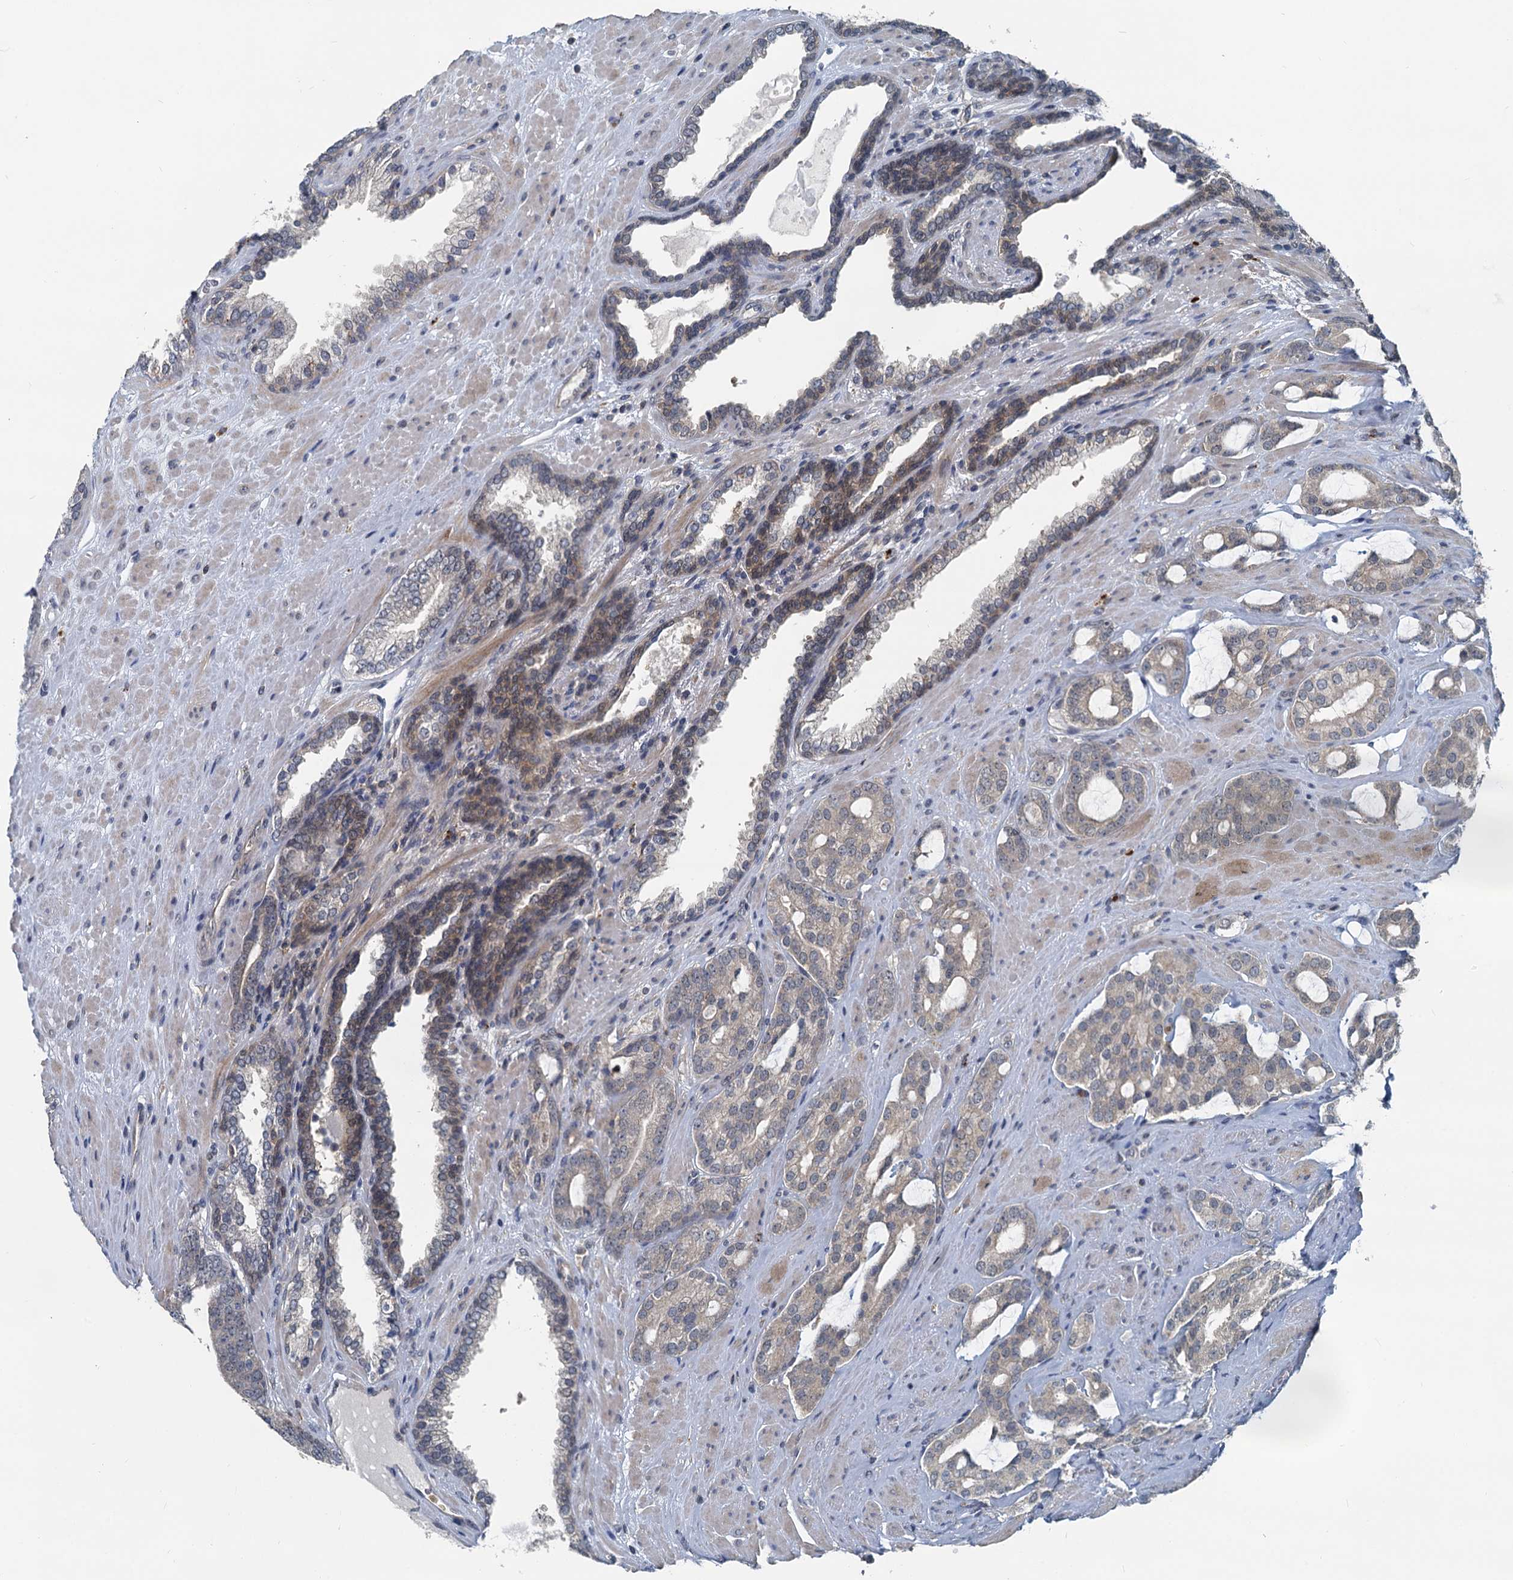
{"staining": {"intensity": "weak", "quantity": "<25%", "location": "cytoplasmic/membranous"}, "tissue": "prostate cancer", "cell_type": "Tumor cells", "image_type": "cancer", "snomed": [{"axis": "morphology", "description": "Adenocarcinoma, High grade"}, {"axis": "topography", "description": "Prostate"}], "caption": "The micrograph demonstrates no staining of tumor cells in prostate cancer (high-grade adenocarcinoma).", "gene": "GCLM", "patient": {"sex": "male", "age": 63}}